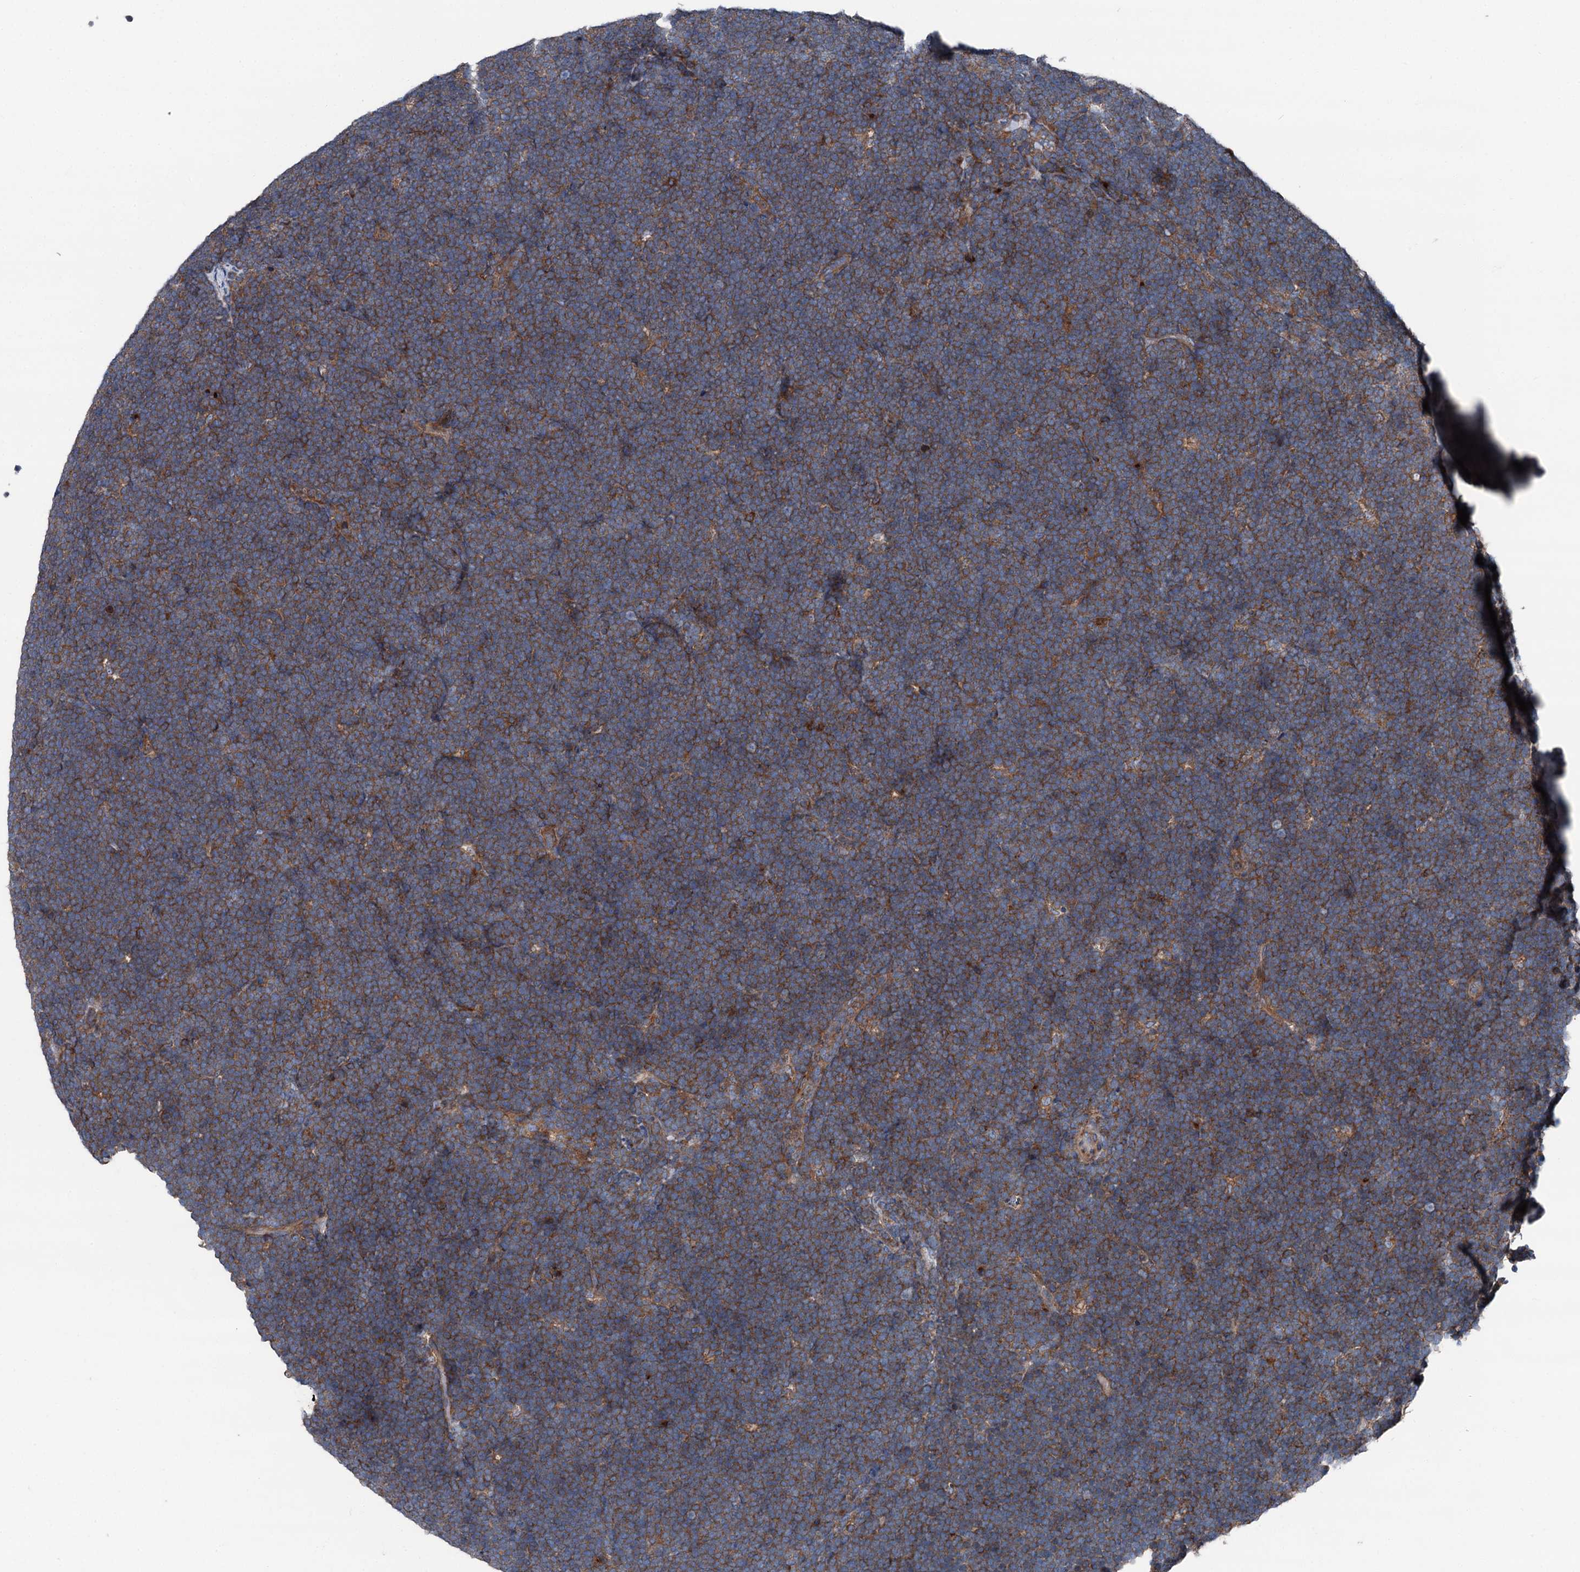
{"staining": {"intensity": "strong", "quantity": ">75%", "location": "cytoplasmic/membranous"}, "tissue": "lymphoma", "cell_type": "Tumor cells", "image_type": "cancer", "snomed": [{"axis": "morphology", "description": "Malignant lymphoma, non-Hodgkin's type, High grade"}, {"axis": "topography", "description": "Lymph node"}], "caption": "A brown stain labels strong cytoplasmic/membranous positivity of a protein in lymphoma tumor cells.", "gene": "RUFY1", "patient": {"sex": "male", "age": 13}}